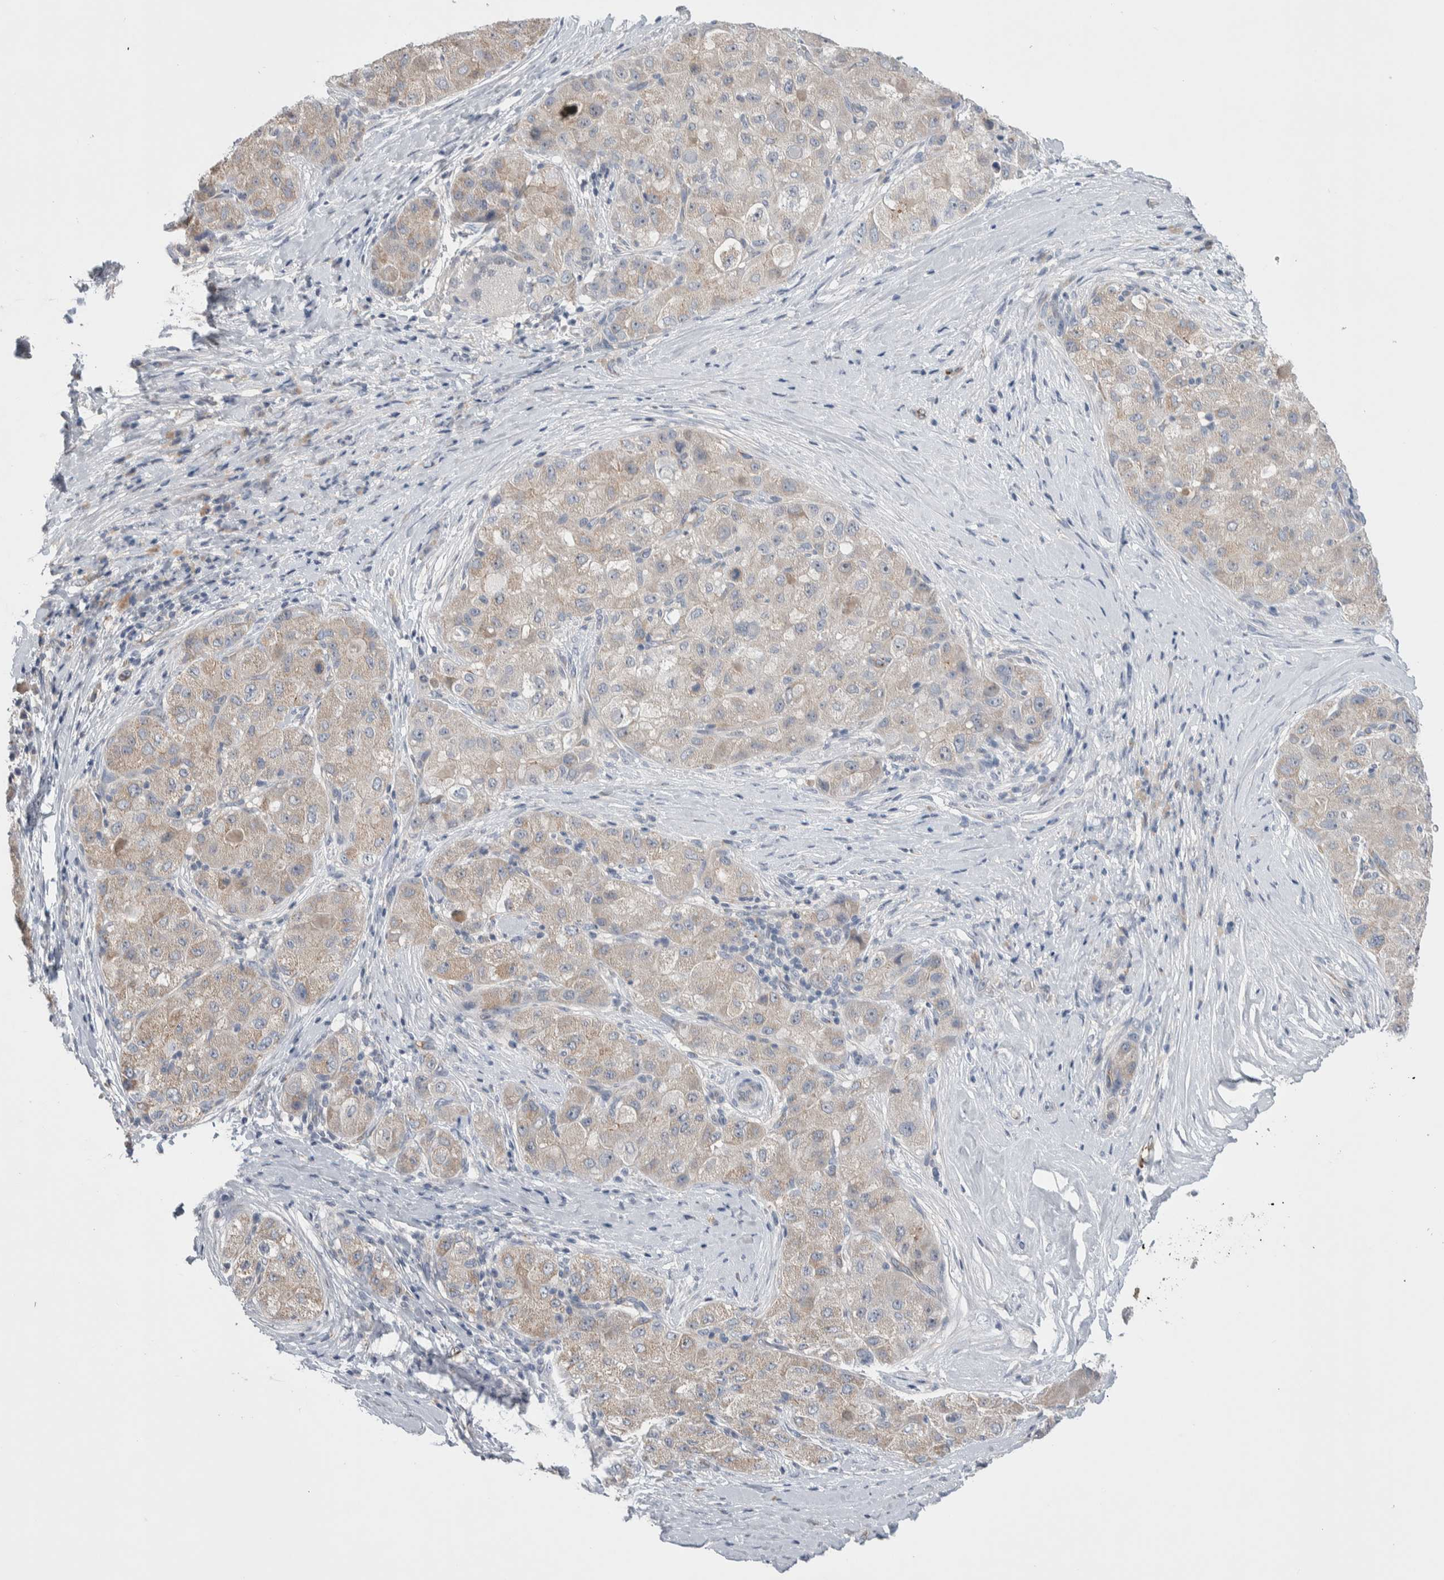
{"staining": {"intensity": "negative", "quantity": "none", "location": "none"}, "tissue": "liver cancer", "cell_type": "Tumor cells", "image_type": "cancer", "snomed": [{"axis": "morphology", "description": "Carcinoma, Hepatocellular, NOS"}, {"axis": "topography", "description": "Liver"}], "caption": "The immunohistochemistry photomicrograph has no significant expression in tumor cells of liver cancer (hepatocellular carcinoma) tissue.", "gene": "CEP131", "patient": {"sex": "male", "age": 80}}